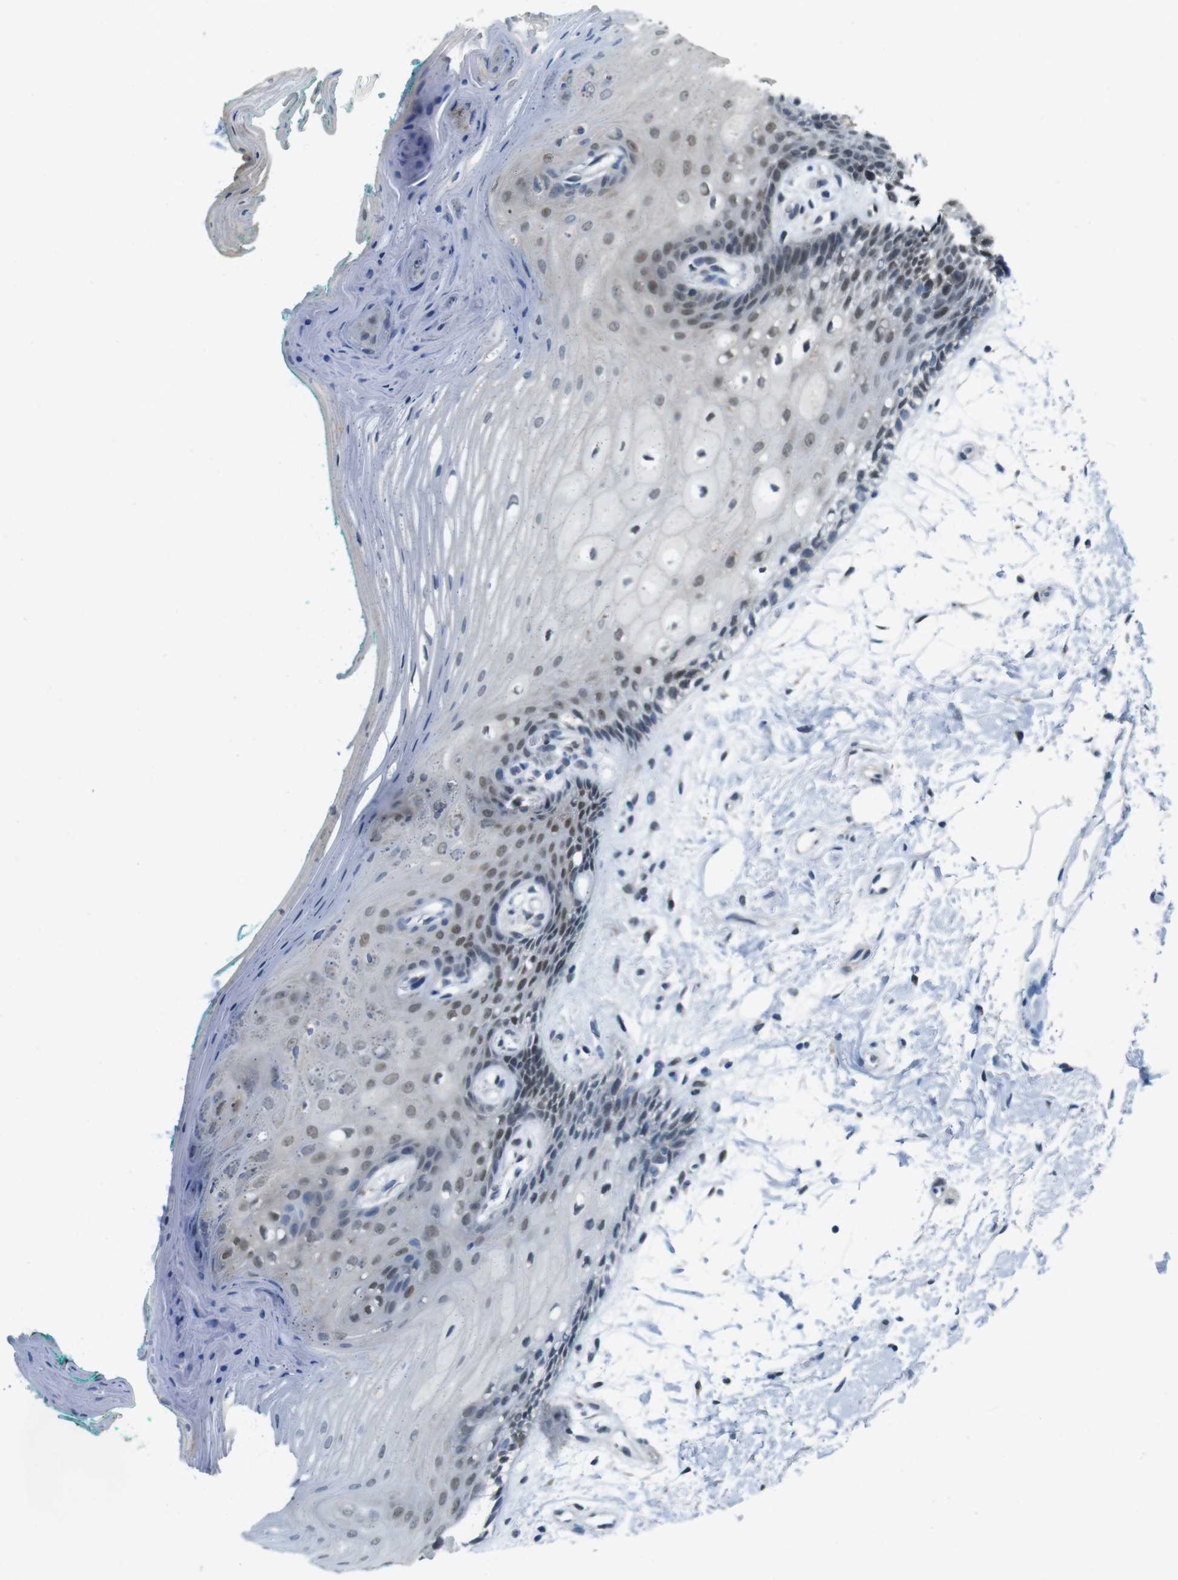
{"staining": {"intensity": "moderate", "quantity": "<25%", "location": "nuclear"}, "tissue": "oral mucosa", "cell_type": "Squamous epithelial cells", "image_type": "normal", "snomed": [{"axis": "morphology", "description": "Normal tissue, NOS"}, {"axis": "topography", "description": "Skeletal muscle"}, {"axis": "topography", "description": "Oral tissue"}, {"axis": "topography", "description": "Peripheral nerve tissue"}], "caption": "Squamous epithelial cells display low levels of moderate nuclear positivity in approximately <25% of cells in normal oral mucosa. The staining is performed using DAB brown chromogen to label protein expression. The nuclei are counter-stained blue using hematoxylin.", "gene": "SKI", "patient": {"sex": "female", "age": 84}}